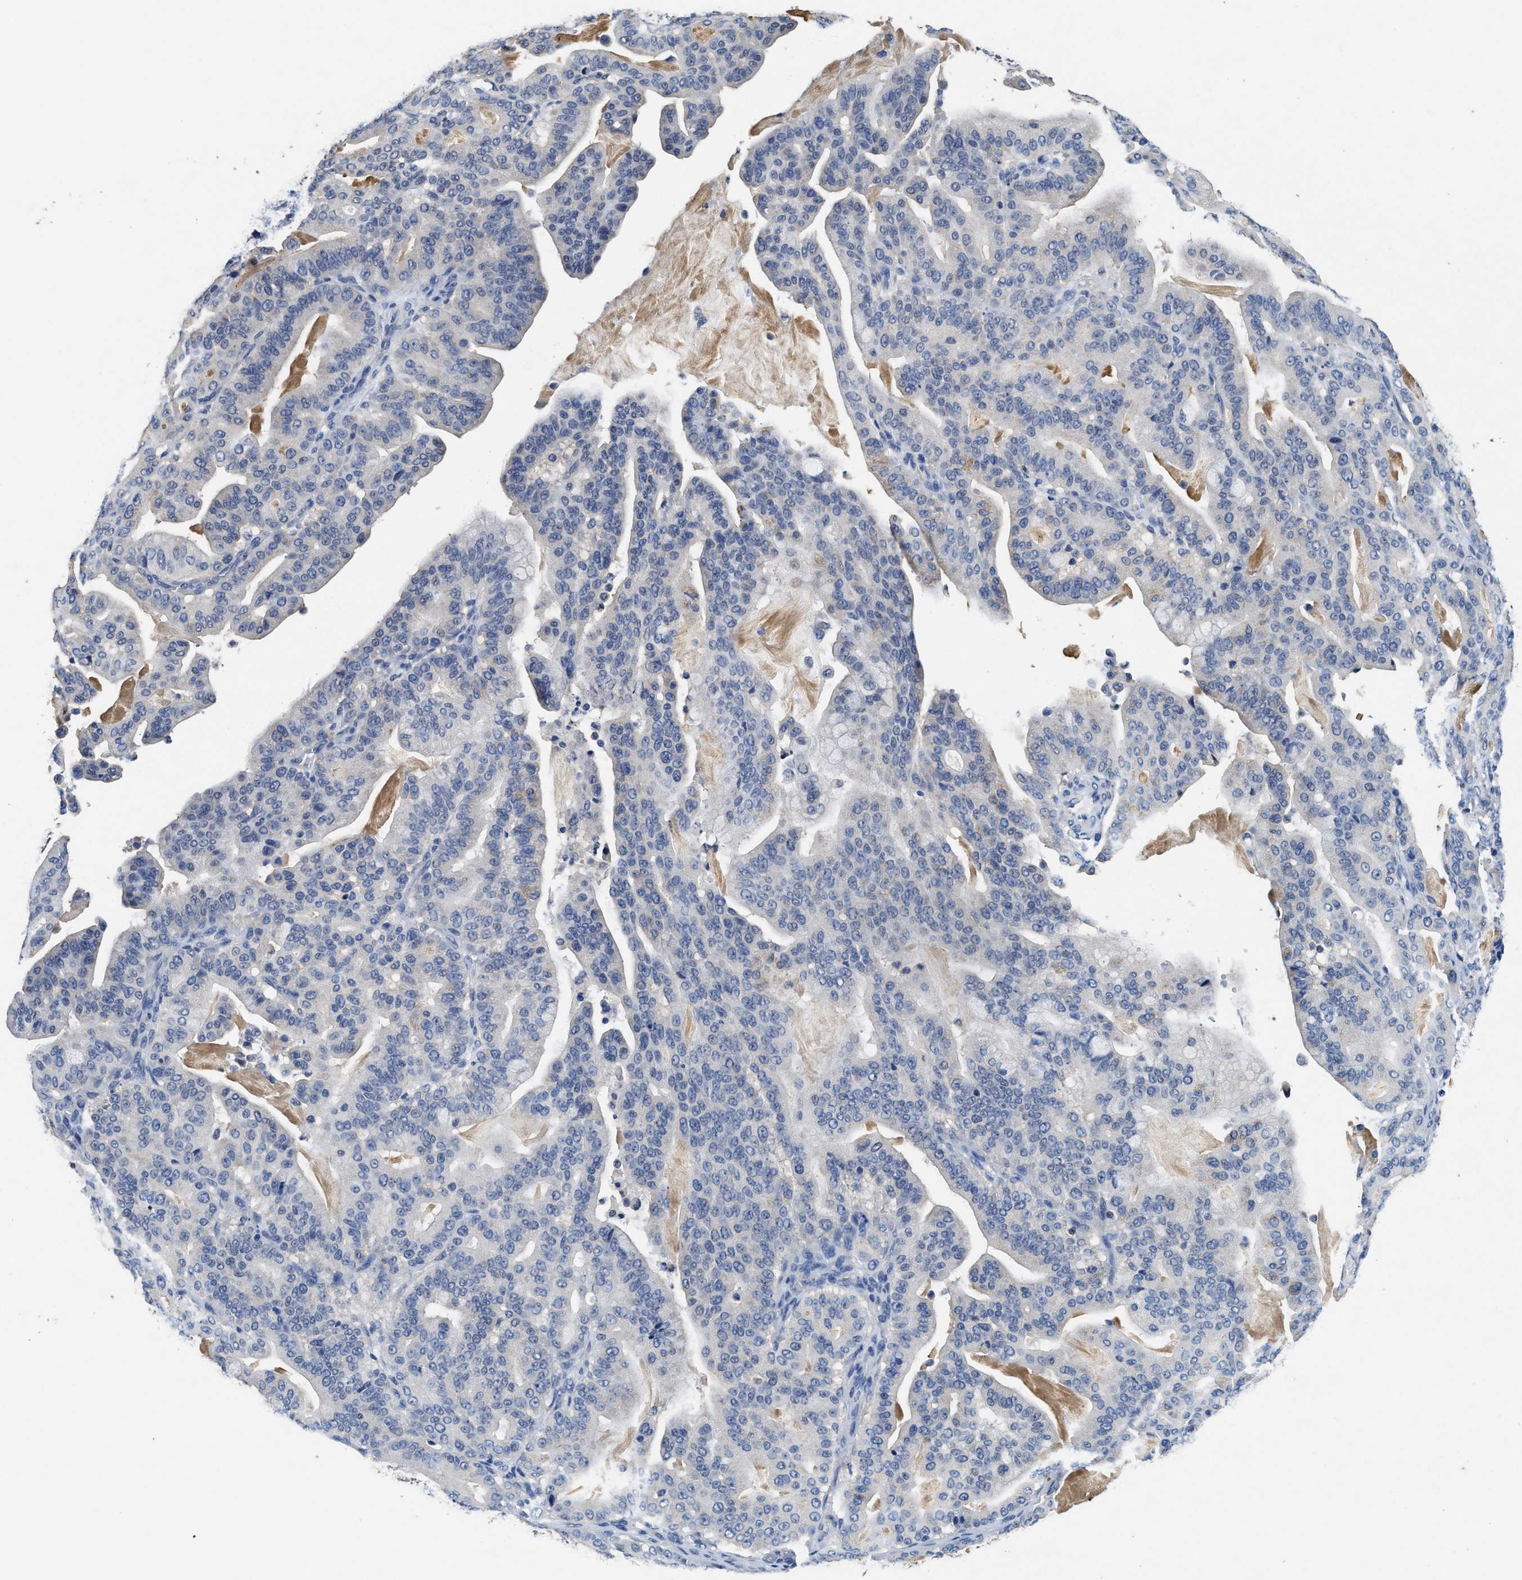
{"staining": {"intensity": "negative", "quantity": "none", "location": "none"}, "tissue": "pancreatic cancer", "cell_type": "Tumor cells", "image_type": "cancer", "snomed": [{"axis": "morphology", "description": "Adenocarcinoma, NOS"}, {"axis": "topography", "description": "Pancreas"}], "caption": "The histopathology image demonstrates no staining of tumor cells in pancreatic cancer (adenocarcinoma).", "gene": "PDAP1", "patient": {"sex": "male", "age": 63}}